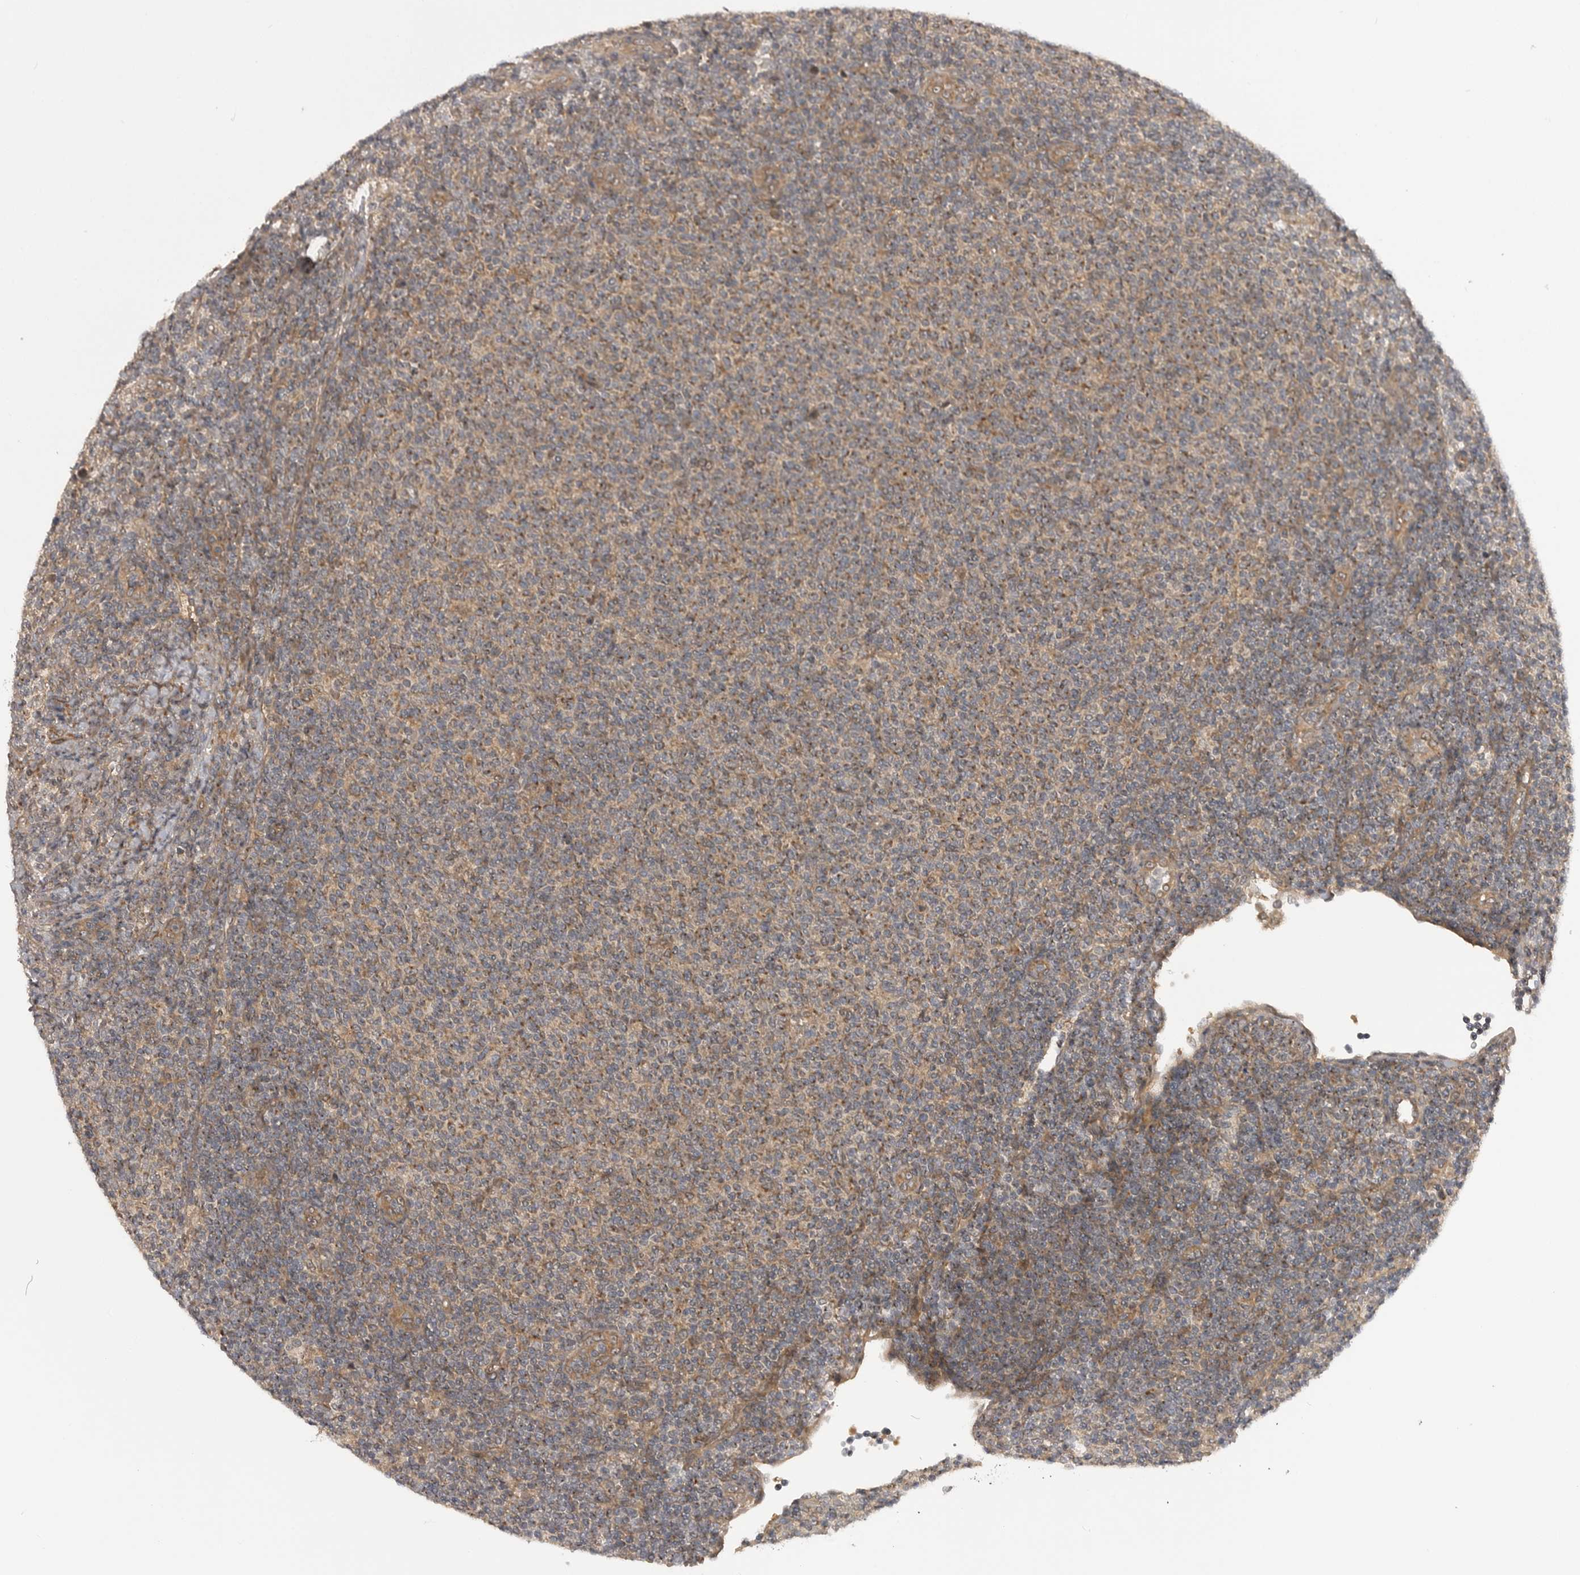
{"staining": {"intensity": "moderate", "quantity": ">75%", "location": "cytoplasmic/membranous"}, "tissue": "lymphoma", "cell_type": "Tumor cells", "image_type": "cancer", "snomed": [{"axis": "morphology", "description": "Malignant lymphoma, non-Hodgkin's type, Low grade"}, {"axis": "topography", "description": "Lymph node"}], "caption": "There is medium levels of moderate cytoplasmic/membranous positivity in tumor cells of lymphoma, as demonstrated by immunohistochemical staining (brown color).", "gene": "PDCL", "patient": {"sex": "male", "age": 66}}